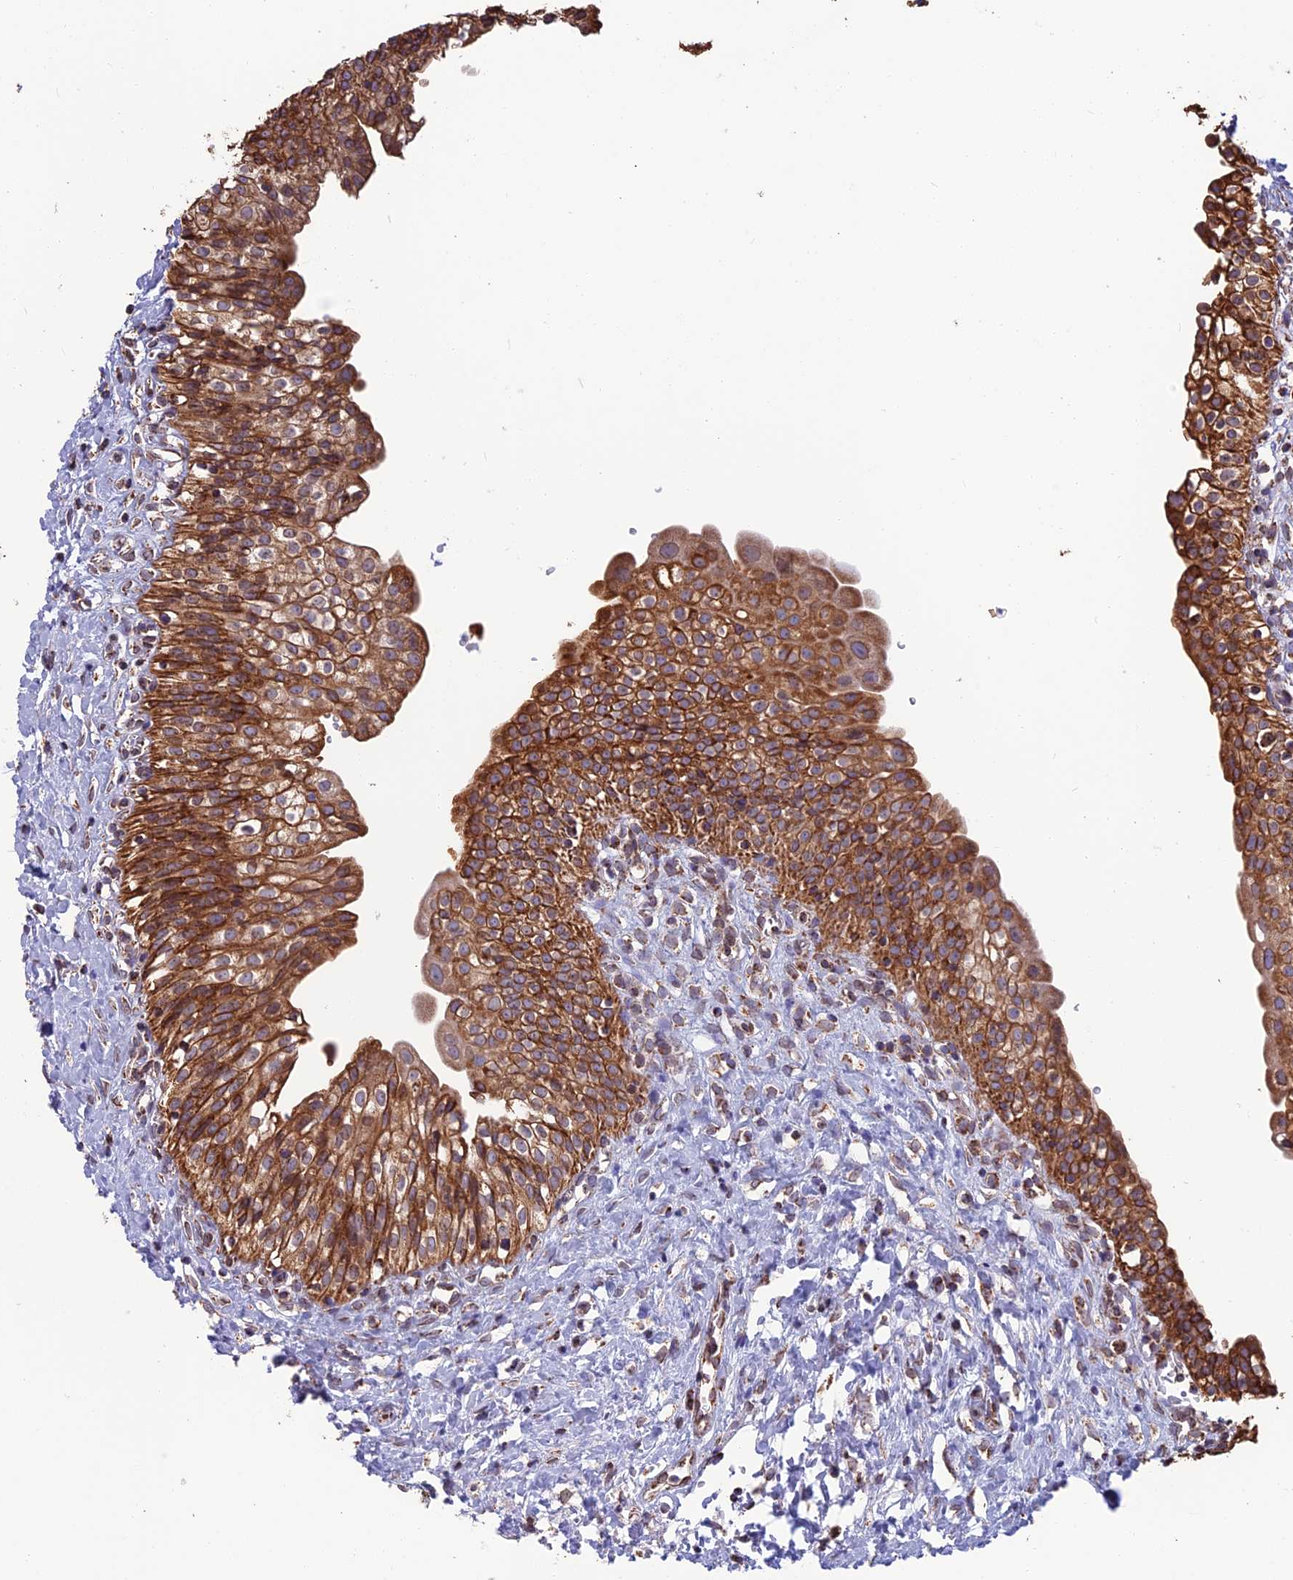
{"staining": {"intensity": "strong", "quantity": ">75%", "location": "cytoplasmic/membranous"}, "tissue": "urinary bladder", "cell_type": "Urothelial cells", "image_type": "normal", "snomed": [{"axis": "morphology", "description": "Normal tissue, NOS"}, {"axis": "topography", "description": "Urinary bladder"}], "caption": "DAB (3,3'-diaminobenzidine) immunohistochemical staining of normal human urinary bladder exhibits strong cytoplasmic/membranous protein expression in approximately >75% of urothelial cells.", "gene": "CS", "patient": {"sex": "male", "age": 51}}